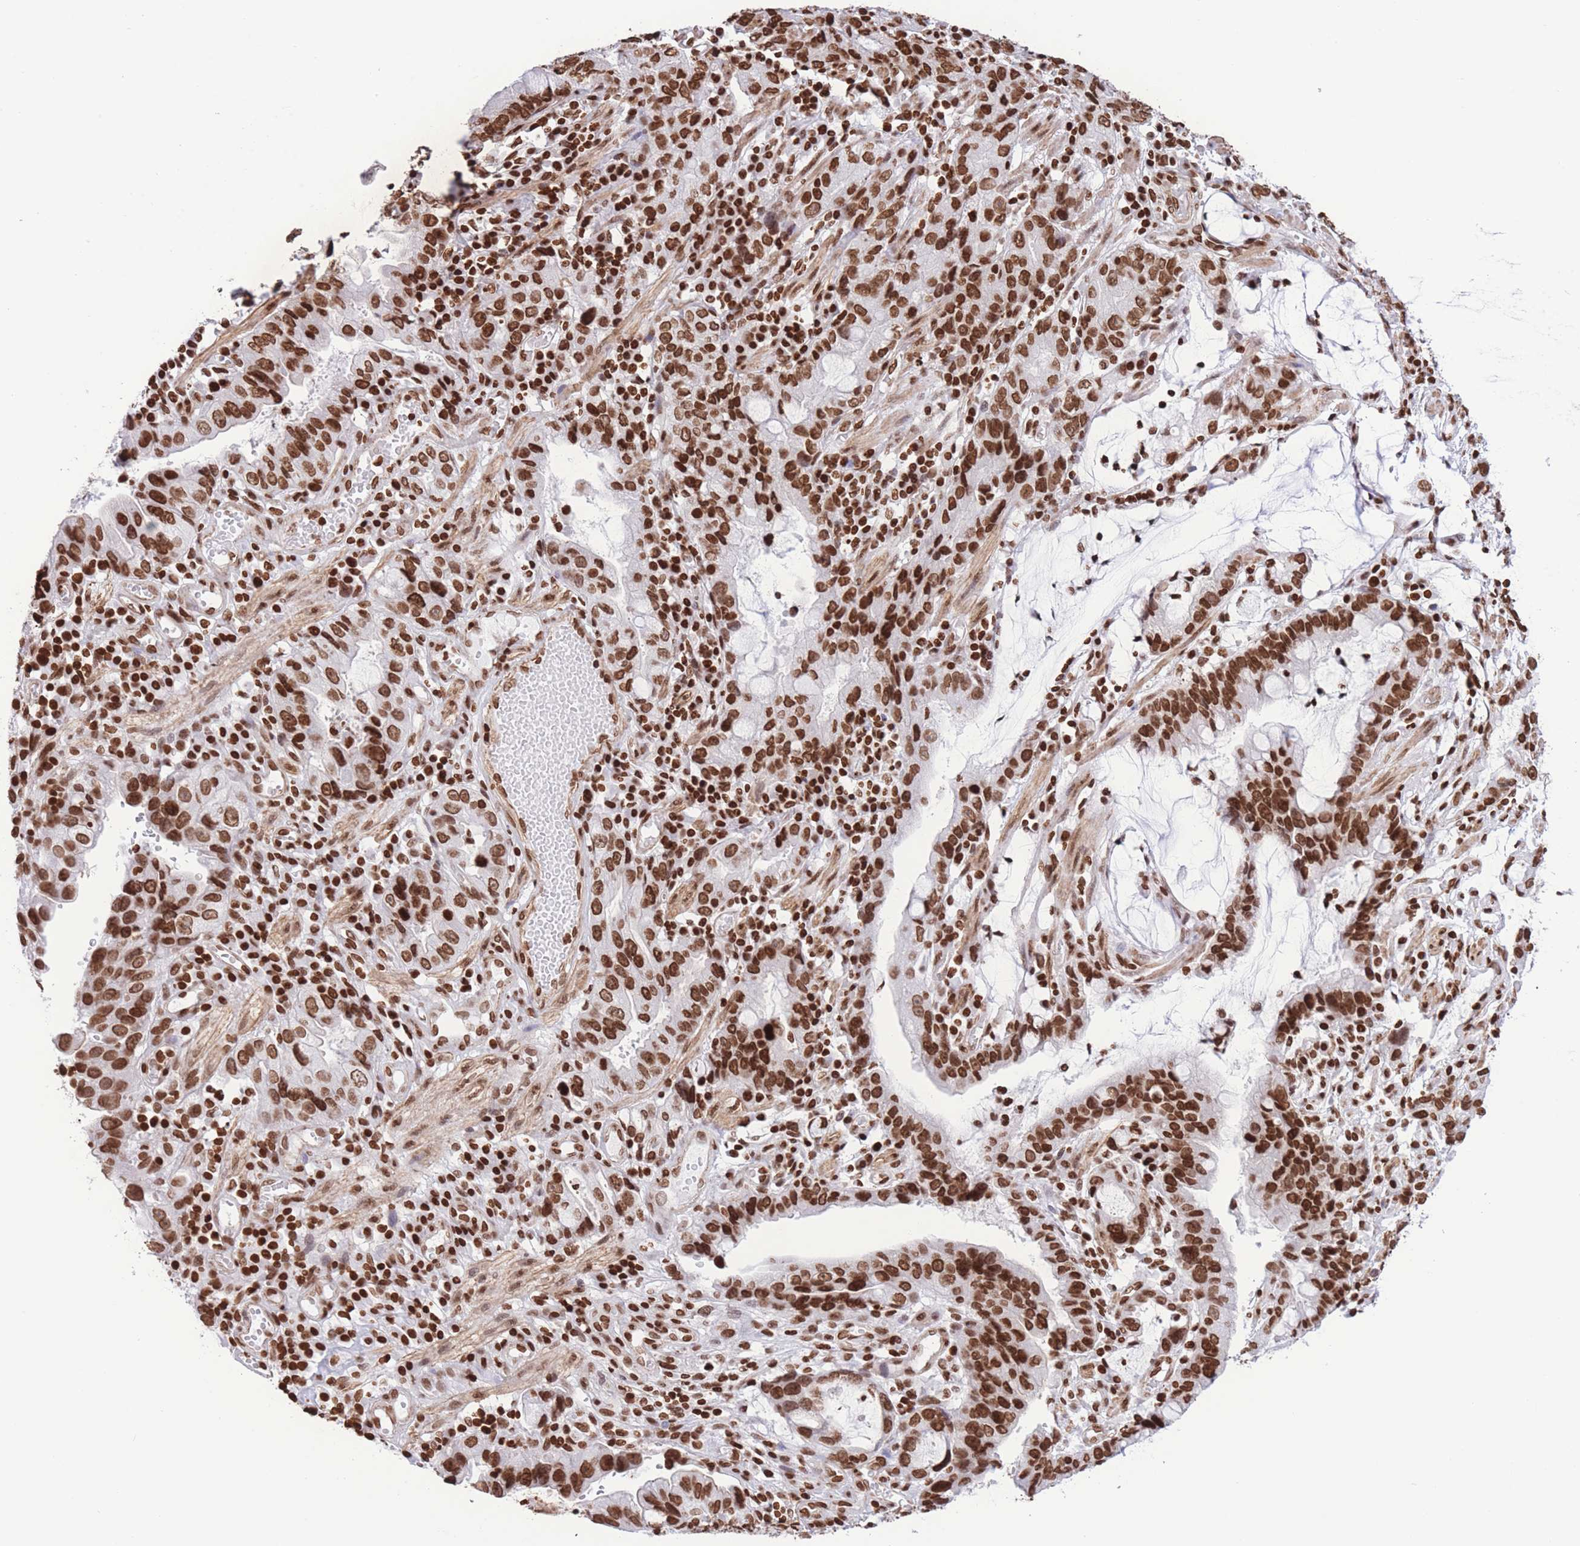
{"staining": {"intensity": "strong", "quantity": ">75%", "location": "nuclear"}, "tissue": "stomach cancer", "cell_type": "Tumor cells", "image_type": "cancer", "snomed": [{"axis": "morphology", "description": "Adenocarcinoma, NOS"}, {"axis": "topography", "description": "Stomach"}], "caption": "IHC staining of stomach cancer (adenocarcinoma), which shows high levels of strong nuclear expression in approximately >75% of tumor cells indicating strong nuclear protein expression. The staining was performed using DAB (brown) for protein detection and nuclei were counterstained in hematoxylin (blue).", "gene": "H2BC11", "patient": {"sex": "male", "age": 55}}